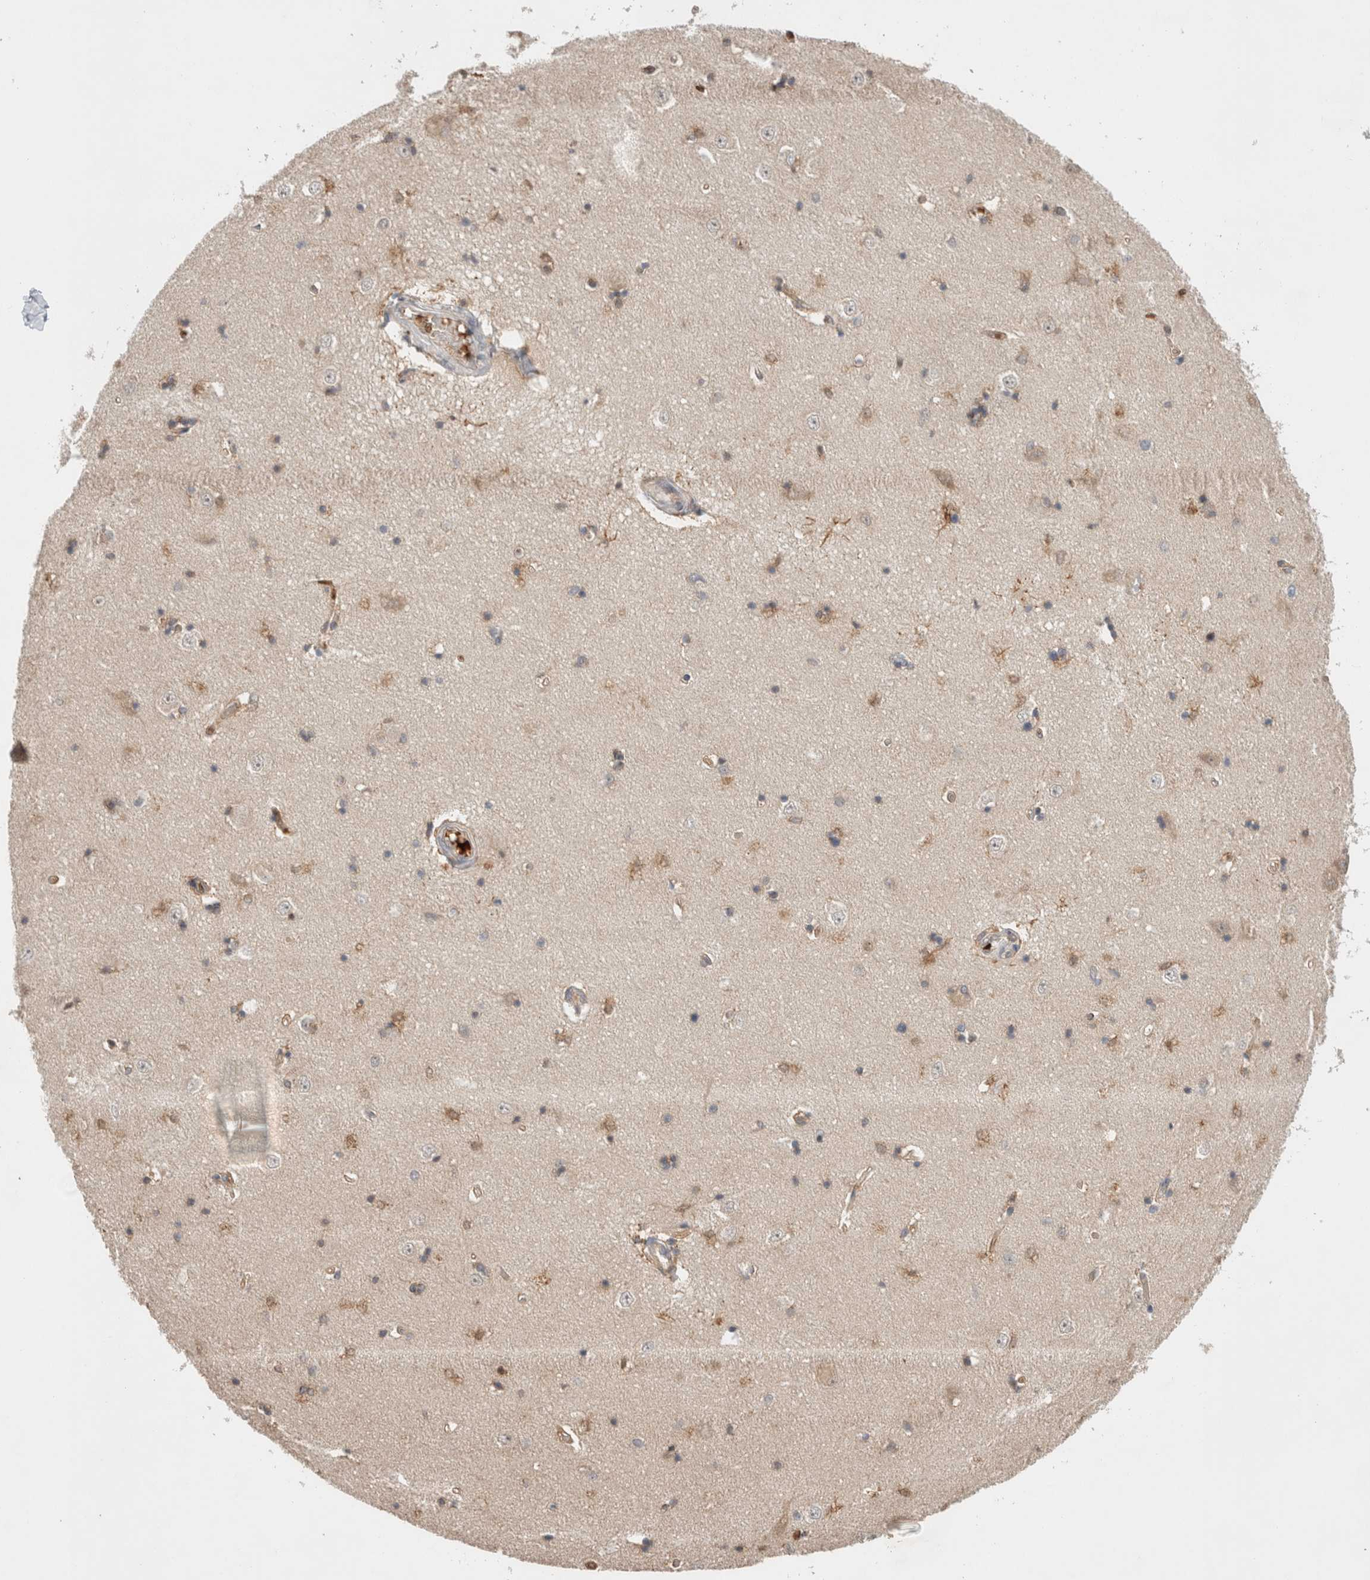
{"staining": {"intensity": "moderate", "quantity": "25%-75%", "location": "cytoplasmic/membranous,nuclear"}, "tissue": "hippocampus", "cell_type": "Glial cells", "image_type": "normal", "snomed": [{"axis": "morphology", "description": "Normal tissue, NOS"}, {"axis": "topography", "description": "Hippocampus"}], "caption": "Protein analysis of benign hippocampus demonstrates moderate cytoplasmic/membranous,nuclear staining in about 25%-75% of glial cells.", "gene": "OTUD6B", "patient": {"sex": "male", "age": 45}}